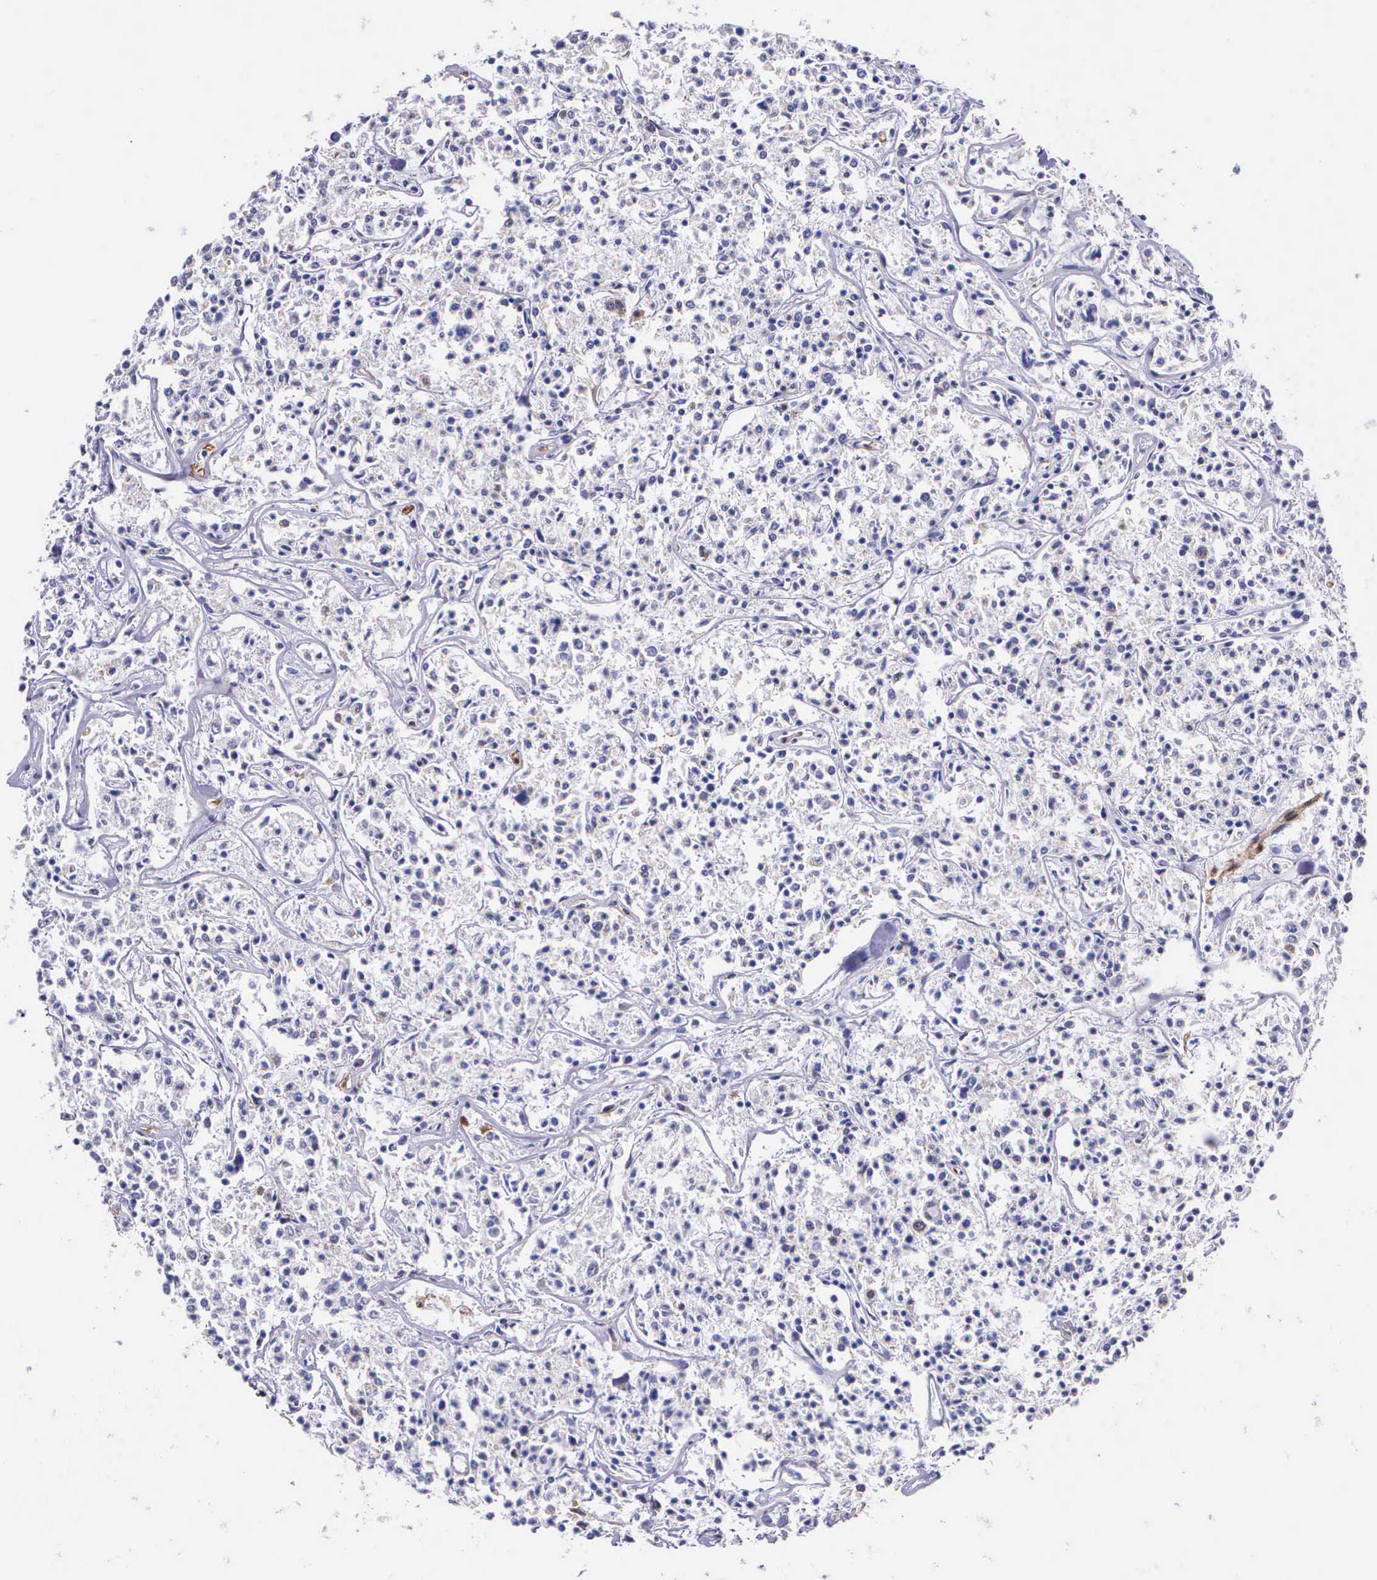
{"staining": {"intensity": "negative", "quantity": "none", "location": "none"}, "tissue": "lymphoma", "cell_type": "Tumor cells", "image_type": "cancer", "snomed": [{"axis": "morphology", "description": "Malignant lymphoma, non-Hodgkin's type, Low grade"}, {"axis": "topography", "description": "Small intestine"}], "caption": "The histopathology image reveals no significant staining in tumor cells of low-grade malignant lymphoma, non-Hodgkin's type.", "gene": "BCAR1", "patient": {"sex": "female", "age": 59}}